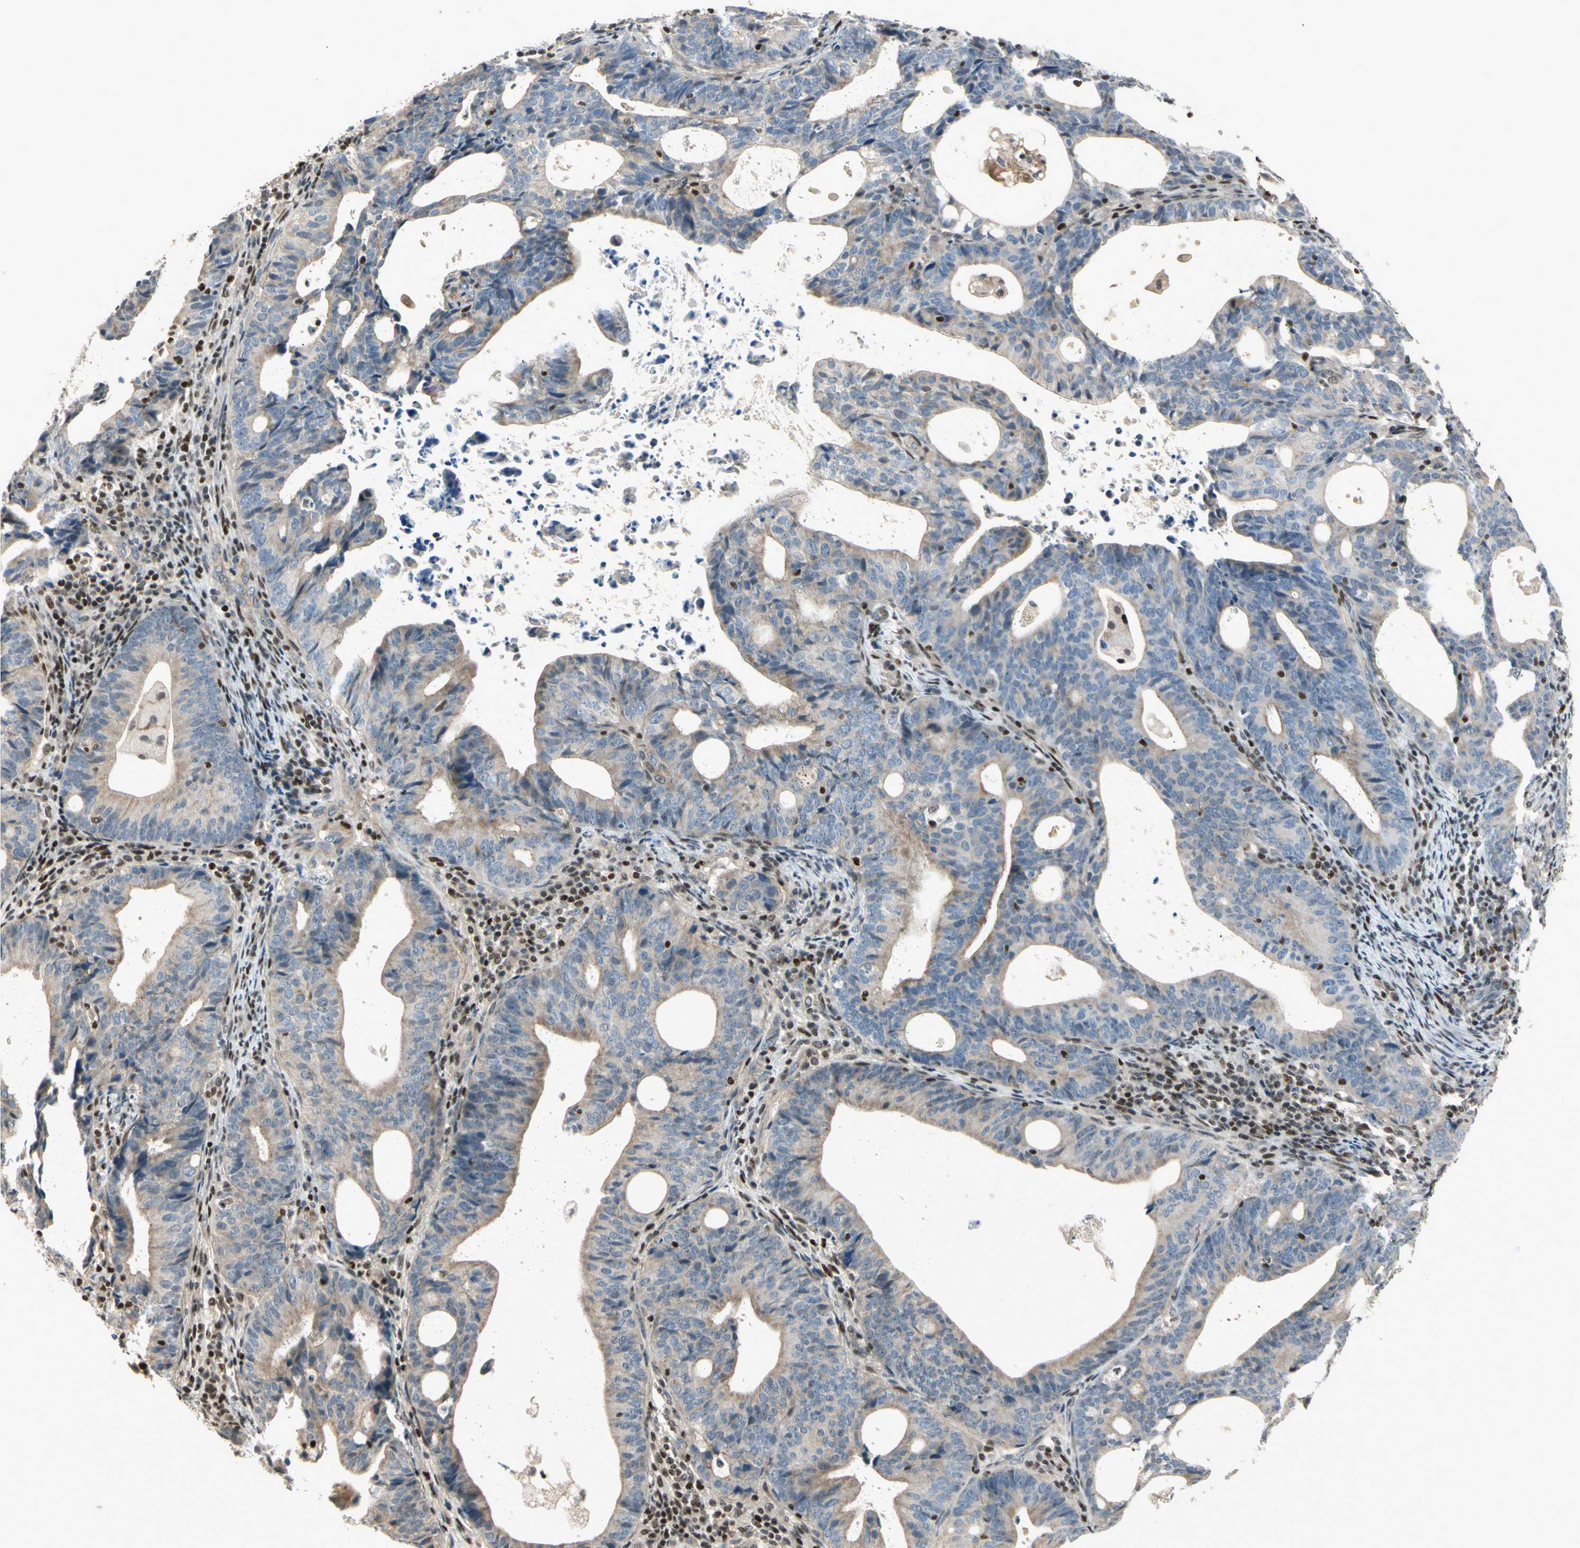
{"staining": {"intensity": "weak", "quantity": ">75%", "location": "cytoplasmic/membranous"}, "tissue": "endometrial cancer", "cell_type": "Tumor cells", "image_type": "cancer", "snomed": [{"axis": "morphology", "description": "Adenocarcinoma, NOS"}, {"axis": "topography", "description": "Uterus"}], "caption": "Endometrial cancer (adenocarcinoma) stained with a brown dye demonstrates weak cytoplasmic/membranous positive positivity in about >75% of tumor cells.", "gene": "NFYA", "patient": {"sex": "female", "age": 83}}